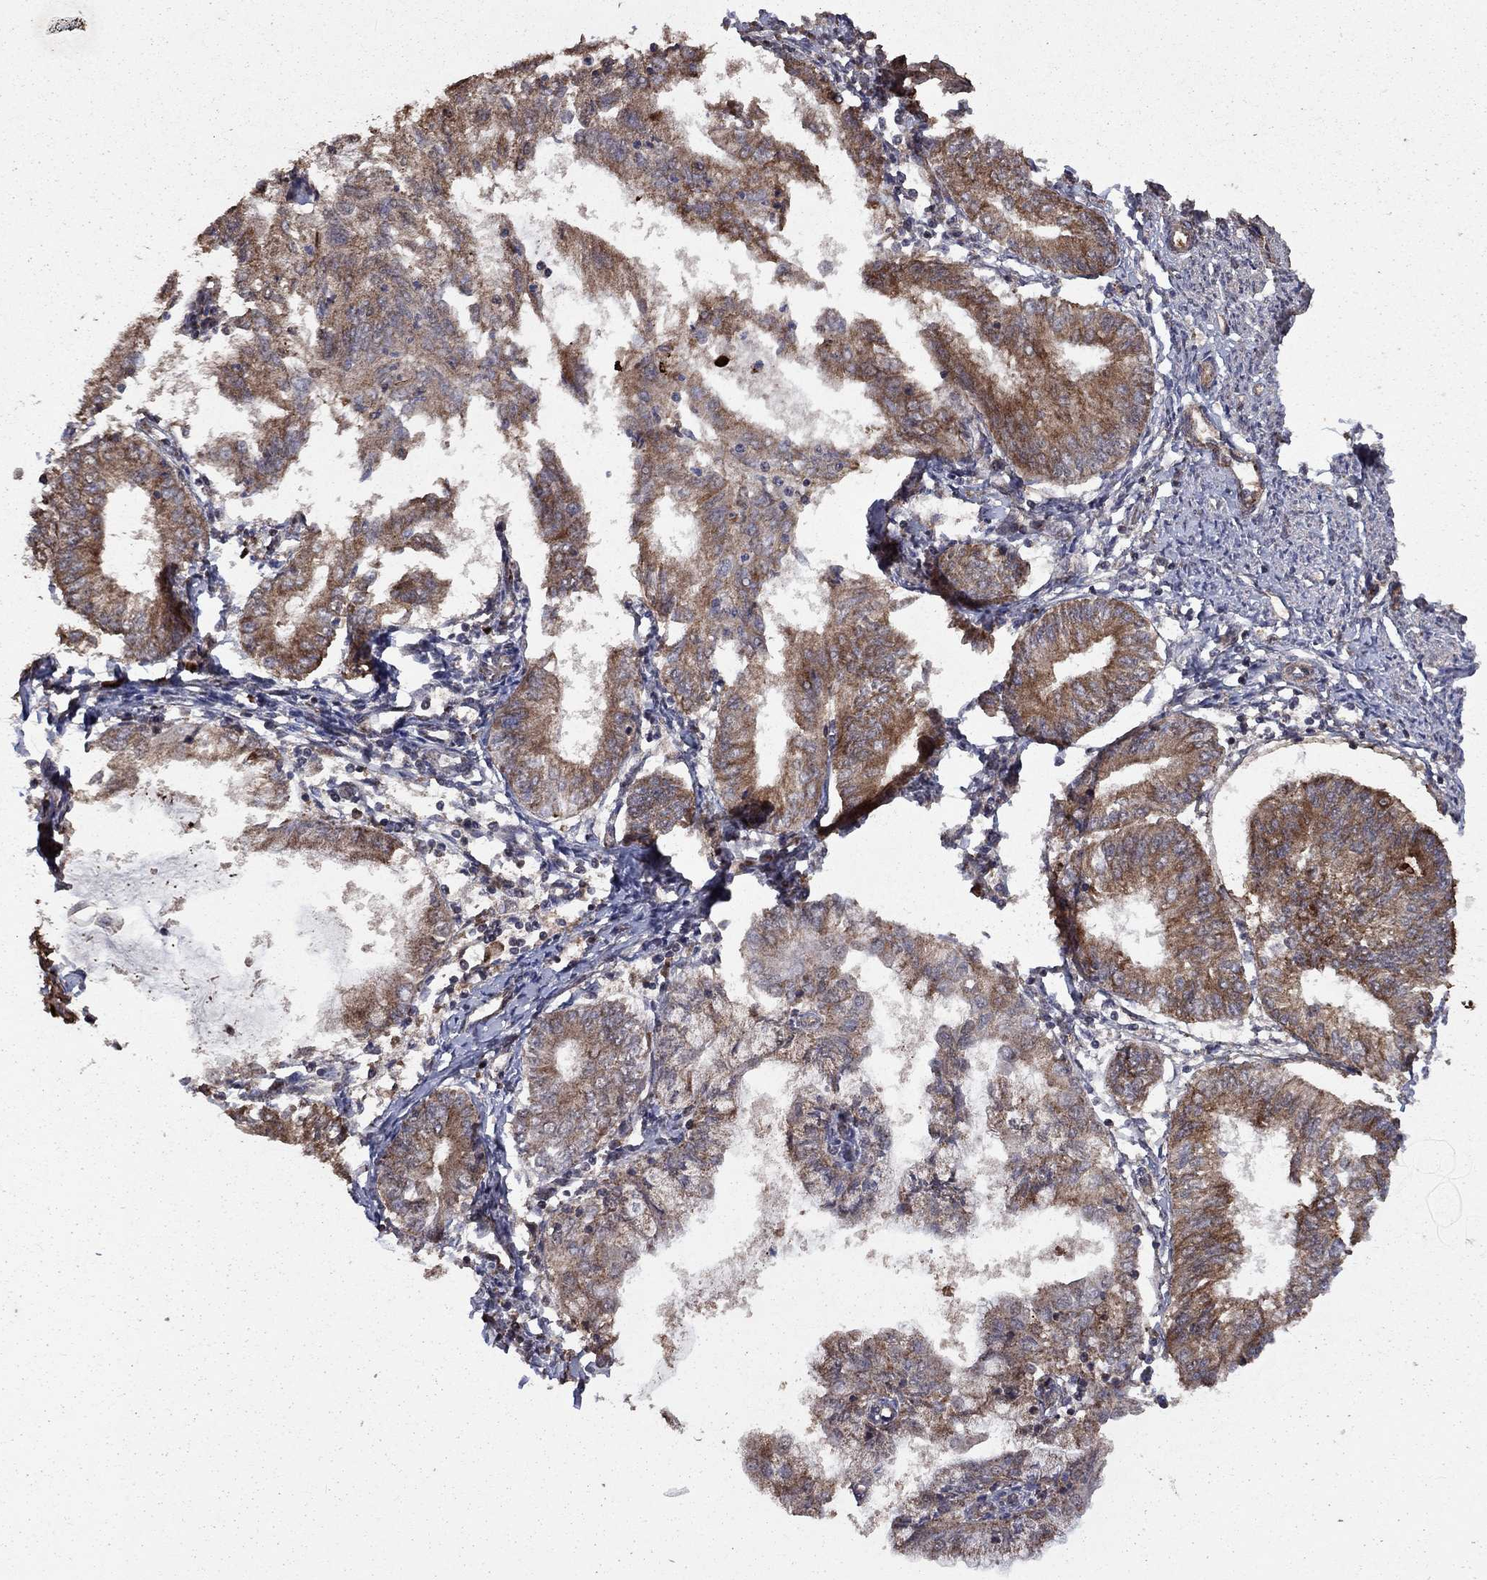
{"staining": {"intensity": "moderate", "quantity": "25%-75%", "location": "cytoplasmic/membranous"}, "tissue": "endometrial cancer", "cell_type": "Tumor cells", "image_type": "cancer", "snomed": [{"axis": "morphology", "description": "Adenocarcinoma, NOS"}, {"axis": "topography", "description": "Endometrium"}], "caption": "A high-resolution image shows immunohistochemistry staining of endometrial cancer (adenocarcinoma), which exhibits moderate cytoplasmic/membranous positivity in about 25%-75% of tumor cells.", "gene": "COL18A1", "patient": {"sex": "female", "age": 68}}